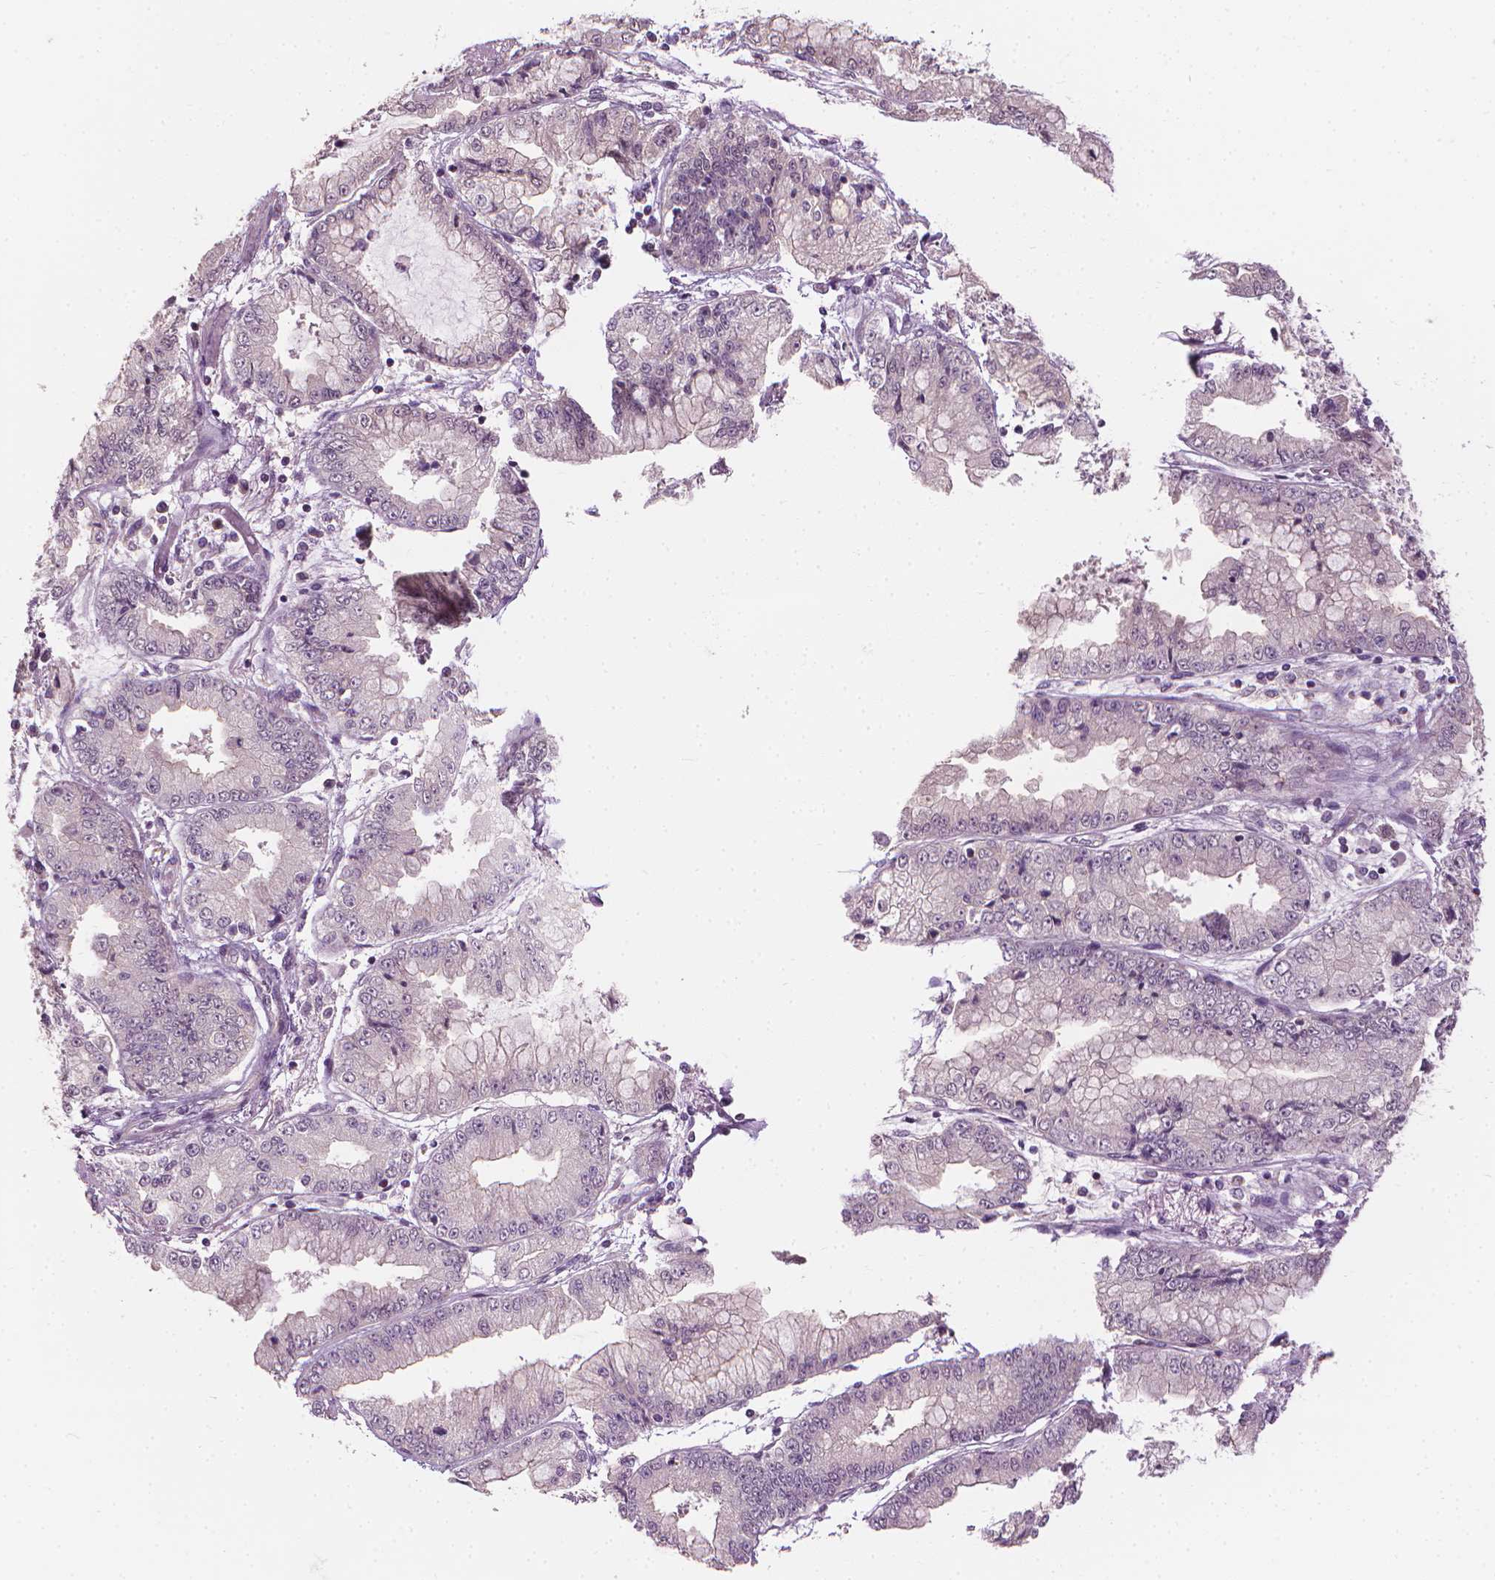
{"staining": {"intensity": "negative", "quantity": "none", "location": "none"}, "tissue": "stomach cancer", "cell_type": "Tumor cells", "image_type": "cancer", "snomed": [{"axis": "morphology", "description": "Adenocarcinoma, NOS"}, {"axis": "topography", "description": "Stomach, upper"}], "caption": "The histopathology image reveals no significant expression in tumor cells of adenocarcinoma (stomach).", "gene": "SAXO2", "patient": {"sex": "female", "age": 74}}